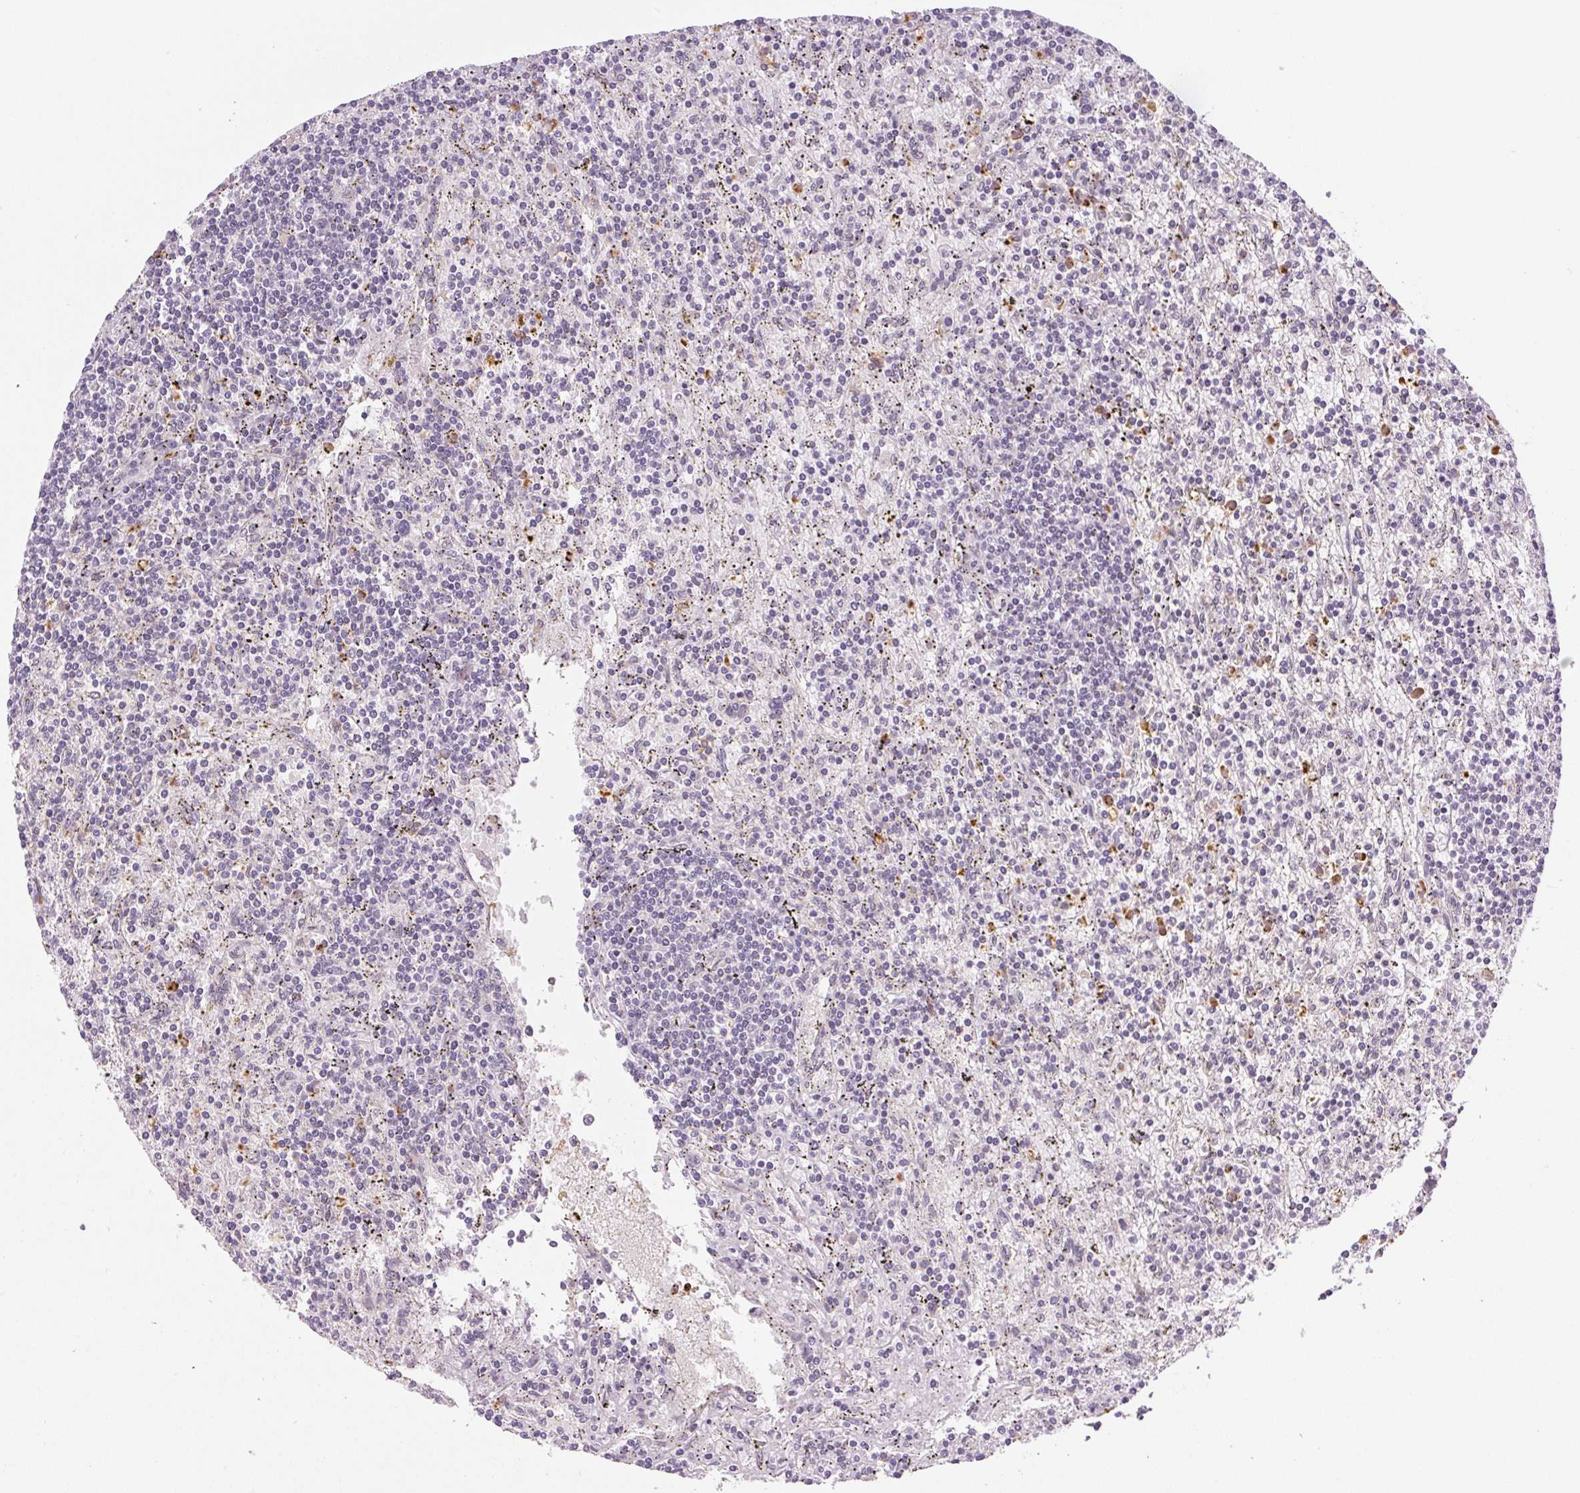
{"staining": {"intensity": "negative", "quantity": "none", "location": "none"}, "tissue": "lymphoma", "cell_type": "Tumor cells", "image_type": "cancer", "snomed": [{"axis": "morphology", "description": "Malignant lymphoma, non-Hodgkin's type, Low grade"}, {"axis": "topography", "description": "Spleen"}], "caption": "This is an immunohistochemistry (IHC) histopathology image of human malignant lymphoma, non-Hodgkin's type (low-grade). There is no expression in tumor cells.", "gene": "SGF29", "patient": {"sex": "male", "age": 76}}